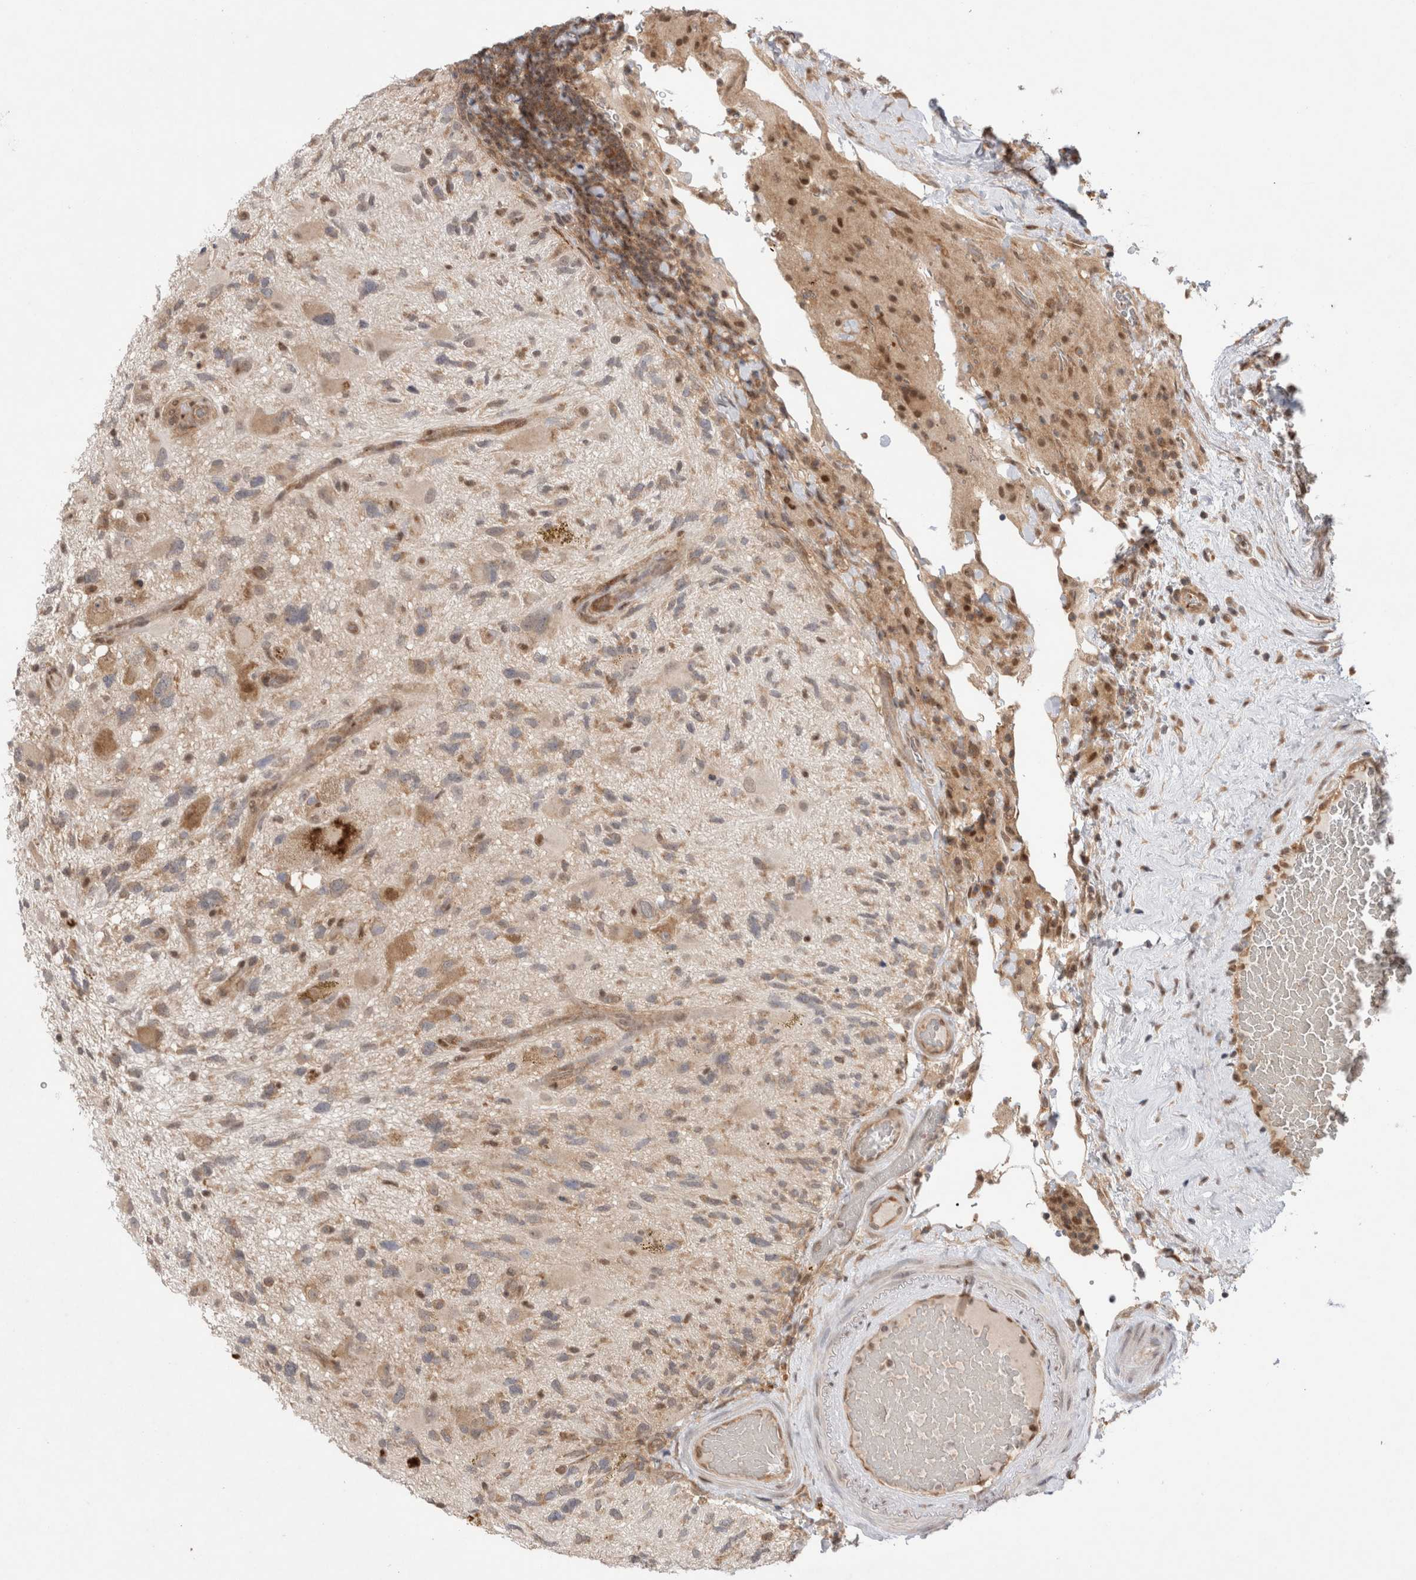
{"staining": {"intensity": "weak", "quantity": "25%-75%", "location": "cytoplasmic/membranous"}, "tissue": "glioma", "cell_type": "Tumor cells", "image_type": "cancer", "snomed": [{"axis": "morphology", "description": "Glioma, malignant, High grade"}, {"axis": "topography", "description": "Brain"}], "caption": "Tumor cells reveal weak cytoplasmic/membranous positivity in approximately 25%-75% of cells in glioma.", "gene": "EIF3E", "patient": {"sex": "male", "age": 33}}